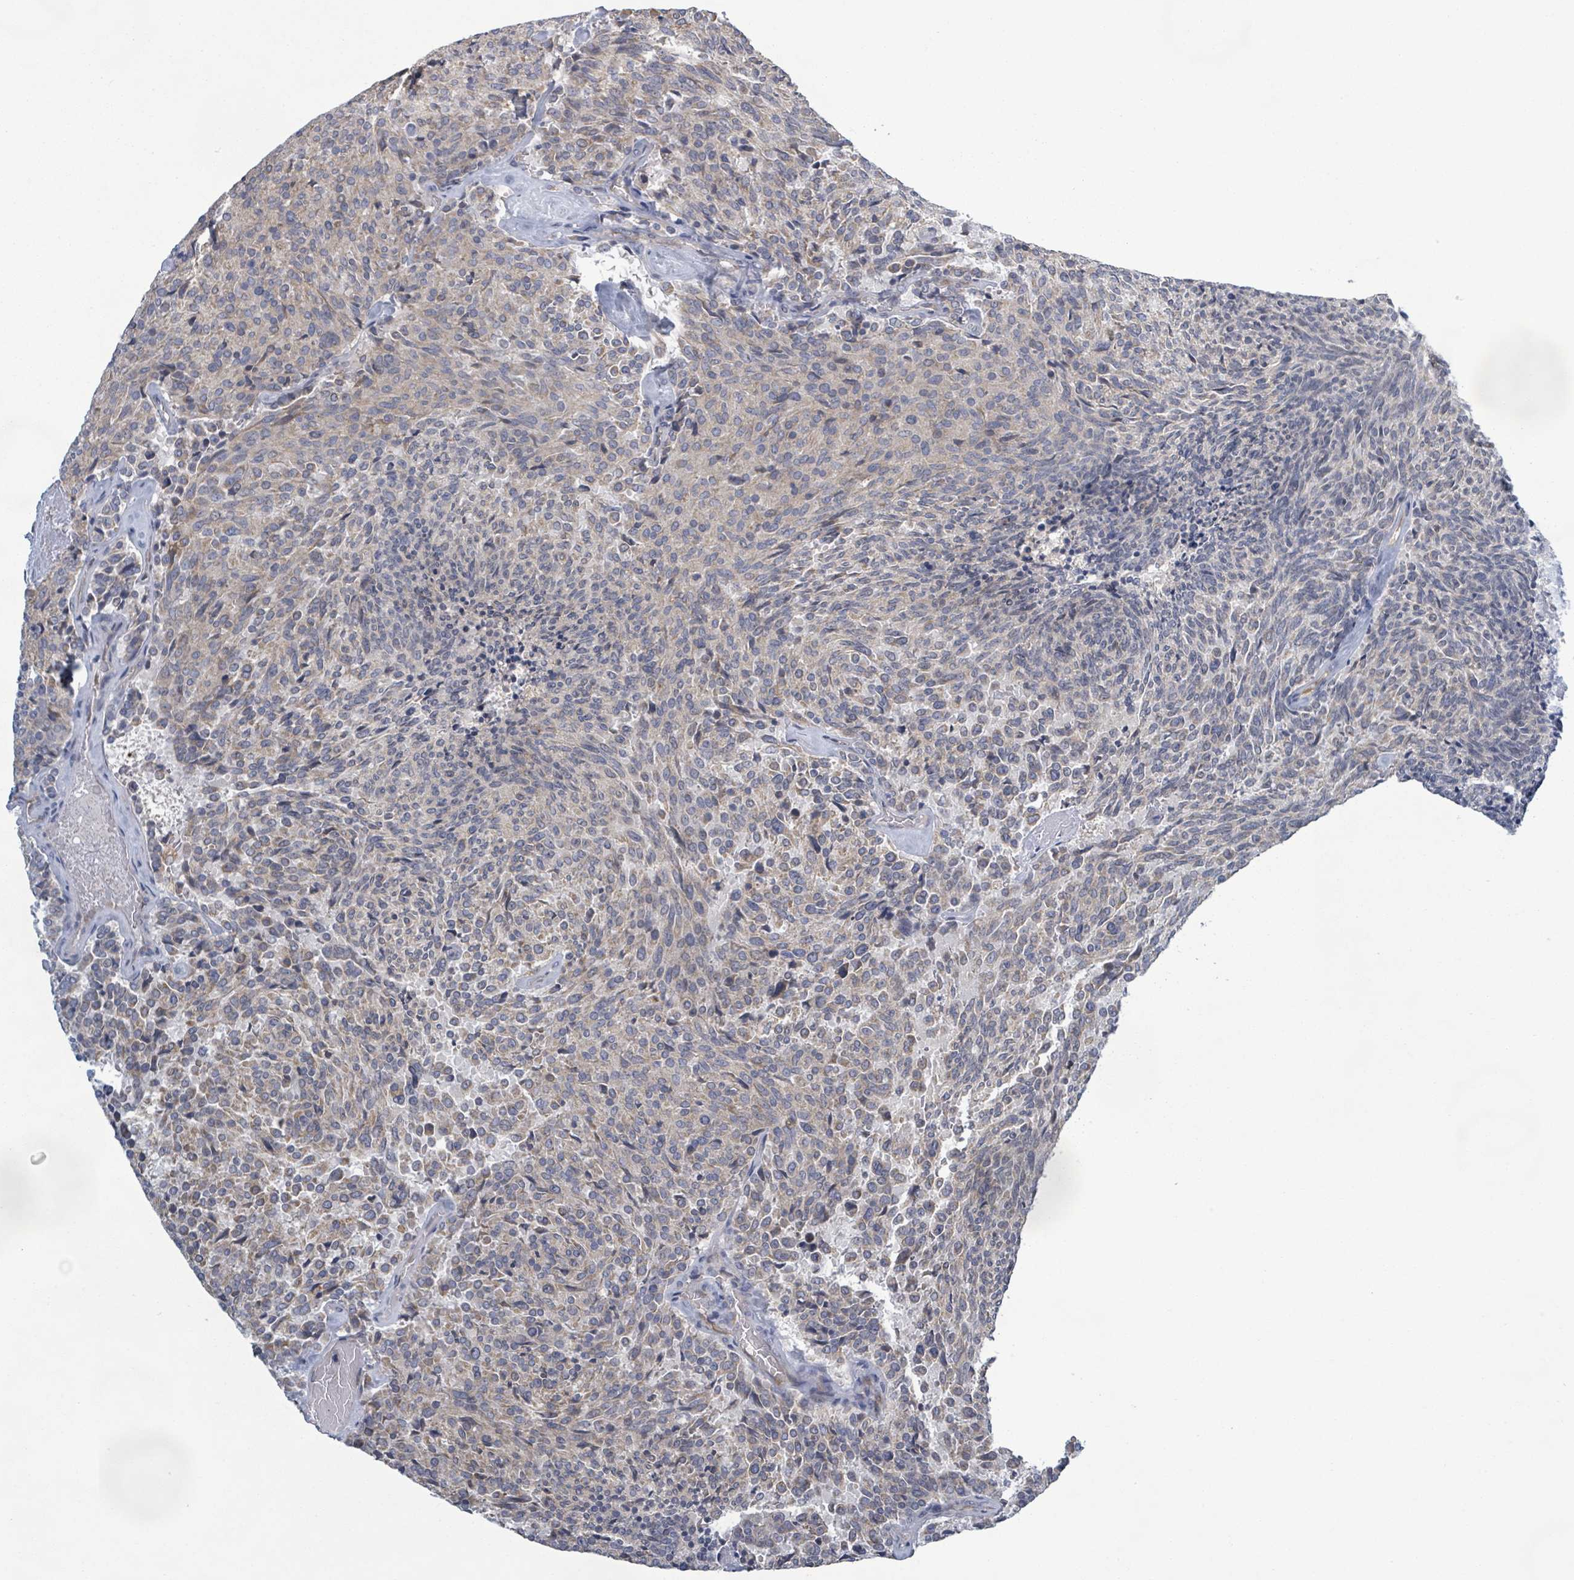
{"staining": {"intensity": "weak", "quantity": "<25%", "location": "cytoplasmic/membranous"}, "tissue": "carcinoid", "cell_type": "Tumor cells", "image_type": "cancer", "snomed": [{"axis": "morphology", "description": "Carcinoid, malignant, NOS"}, {"axis": "topography", "description": "Pancreas"}], "caption": "Malignant carcinoid stained for a protein using immunohistochemistry (IHC) displays no staining tumor cells.", "gene": "ATP13A1", "patient": {"sex": "female", "age": 54}}